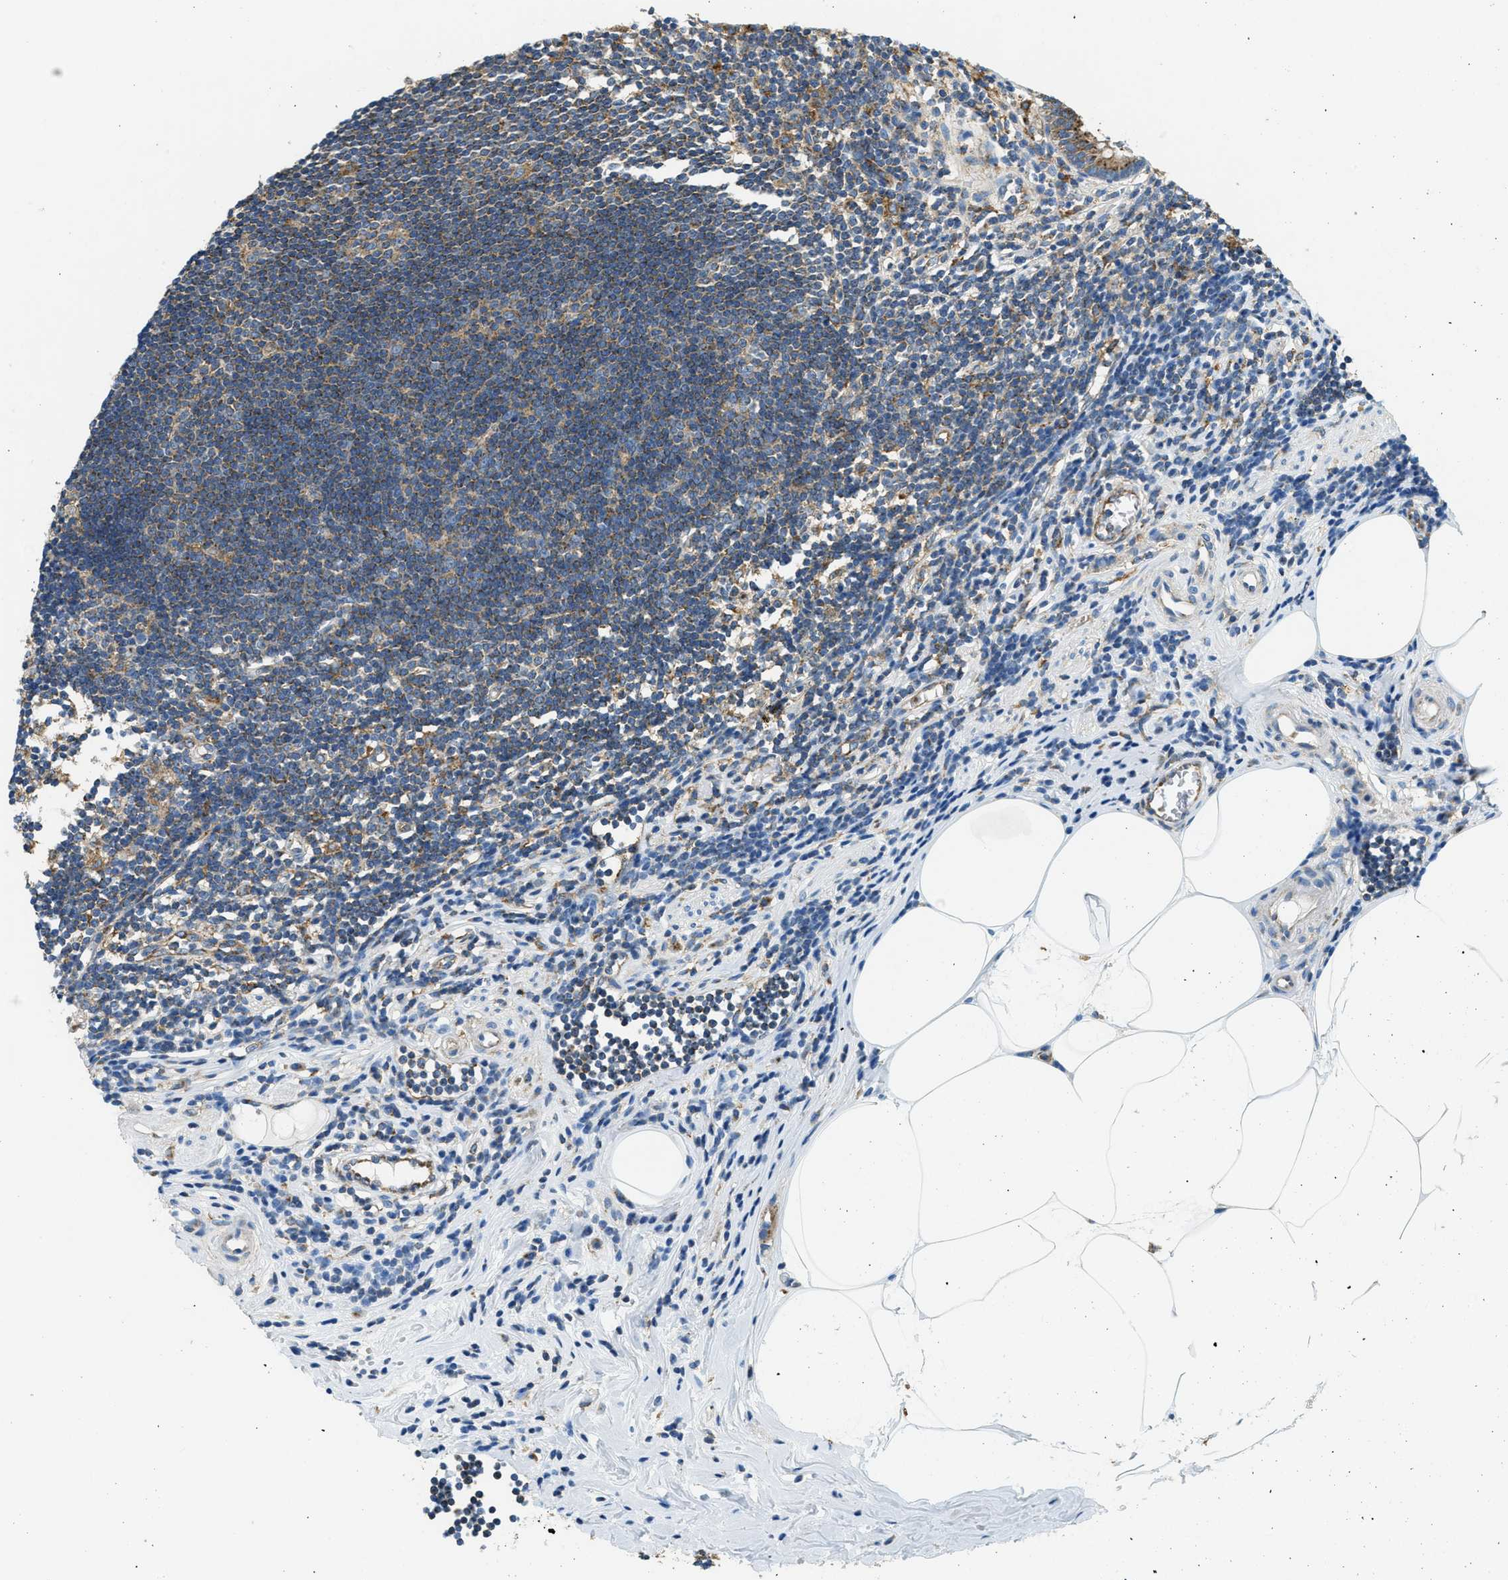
{"staining": {"intensity": "strong", "quantity": ">75%", "location": "cytoplasmic/membranous"}, "tissue": "appendix", "cell_type": "Glandular cells", "image_type": "normal", "snomed": [{"axis": "morphology", "description": "Normal tissue, NOS"}, {"axis": "topography", "description": "Appendix"}], "caption": "Appendix stained for a protein (brown) reveals strong cytoplasmic/membranous positive staining in about >75% of glandular cells.", "gene": "AP2B1", "patient": {"sex": "female", "age": 50}}